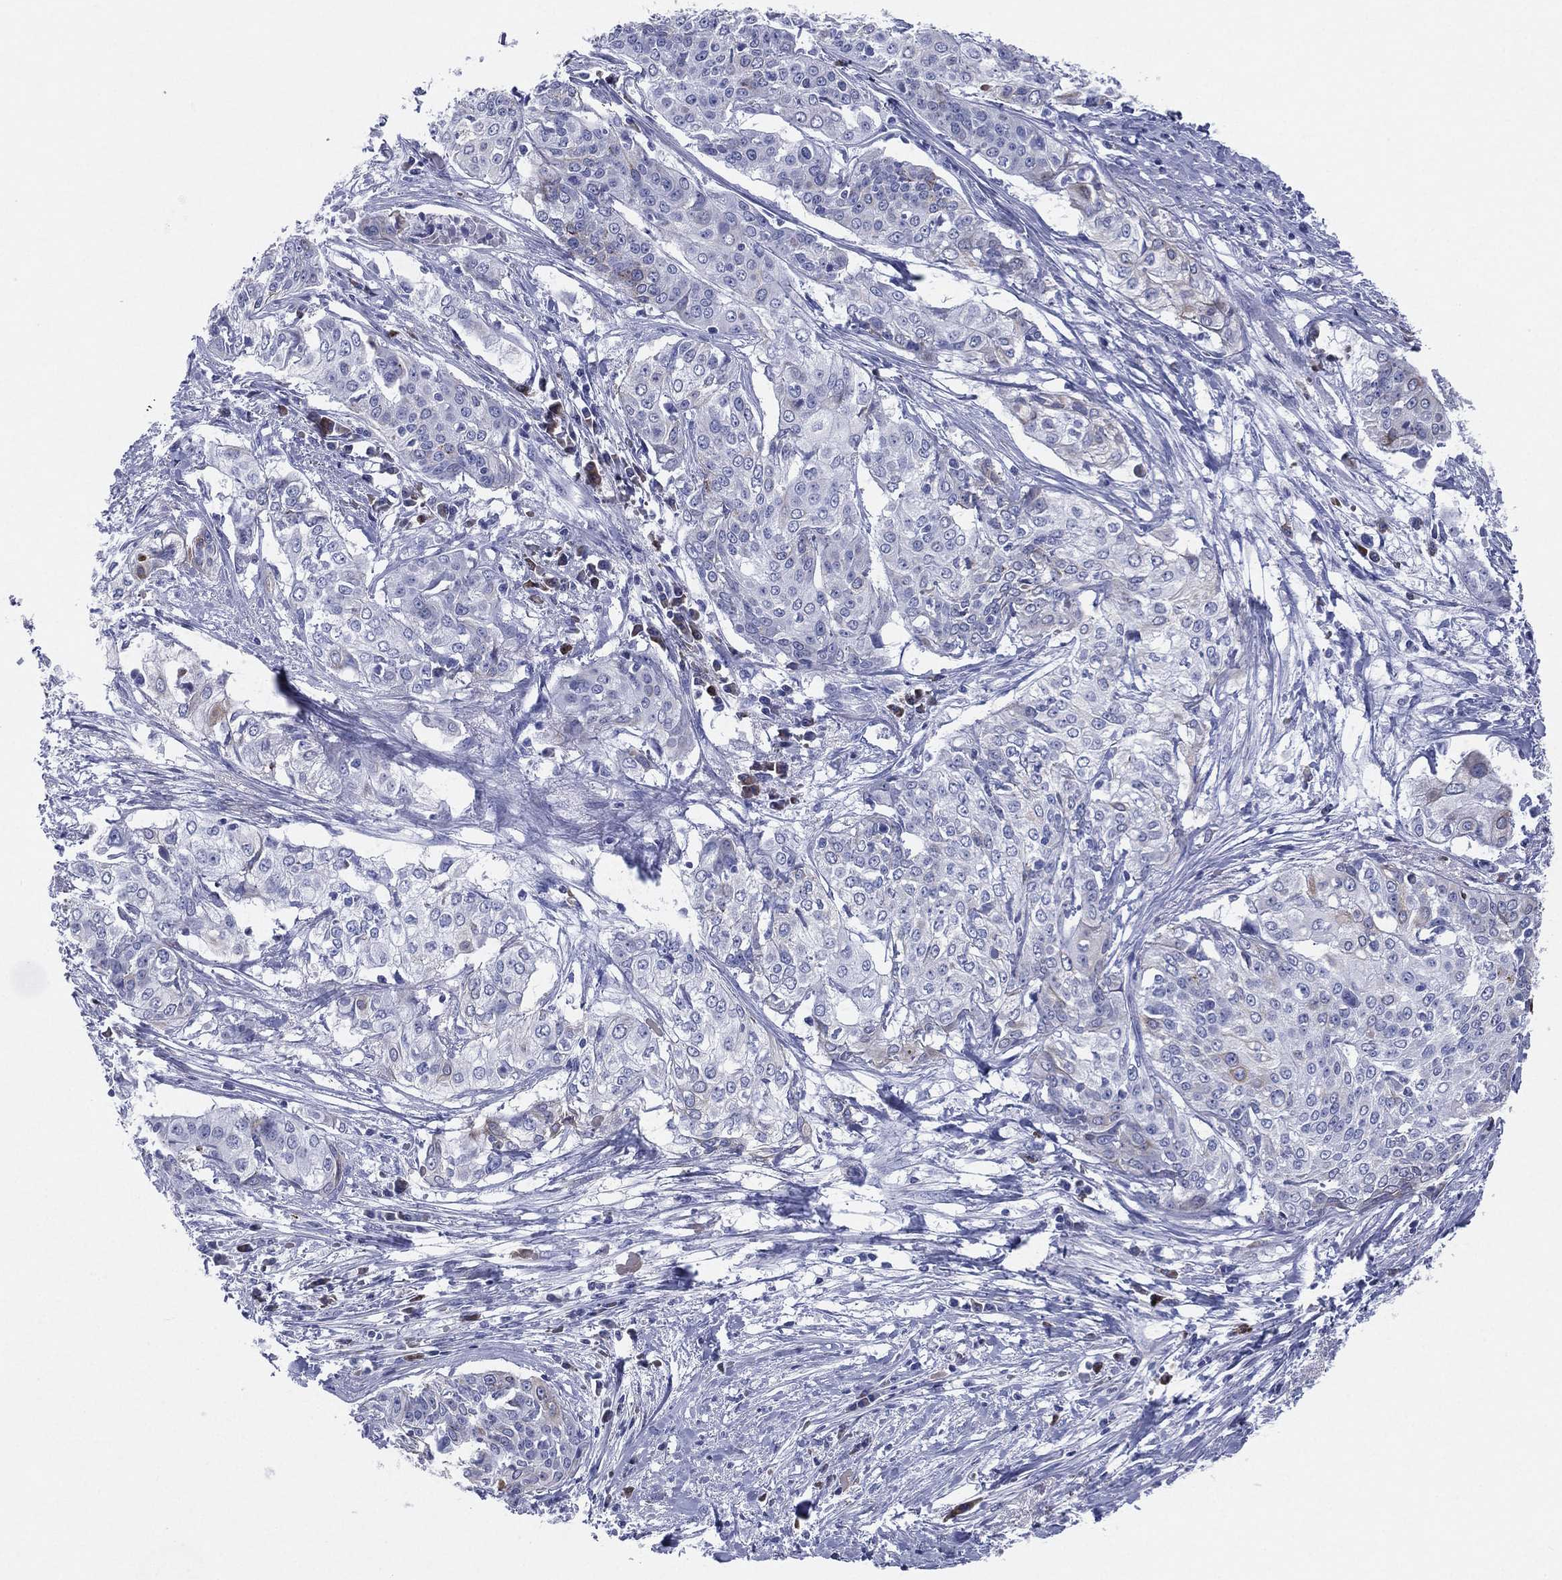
{"staining": {"intensity": "moderate", "quantity": "<25%", "location": "cytoplasmic/membranous"}, "tissue": "cervical cancer", "cell_type": "Tumor cells", "image_type": "cancer", "snomed": [{"axis": "morphology", "description": "Squamous cell carcinoma, NOS"}, {"axis": "topography", "description": "Cervix"}], "caption": "Protein analysis of cervical squamous cell carcinoma tissue displays moderate cytoplasmic/membranous staining in approximately <25% of tumor cells. The staining is performed using DAB brown chromogen to label protein expression. The nuclei are counter-stained blue using hematoxylin.", "gene": "CD79A", "patient": {"sex": "female", "age": 39}}